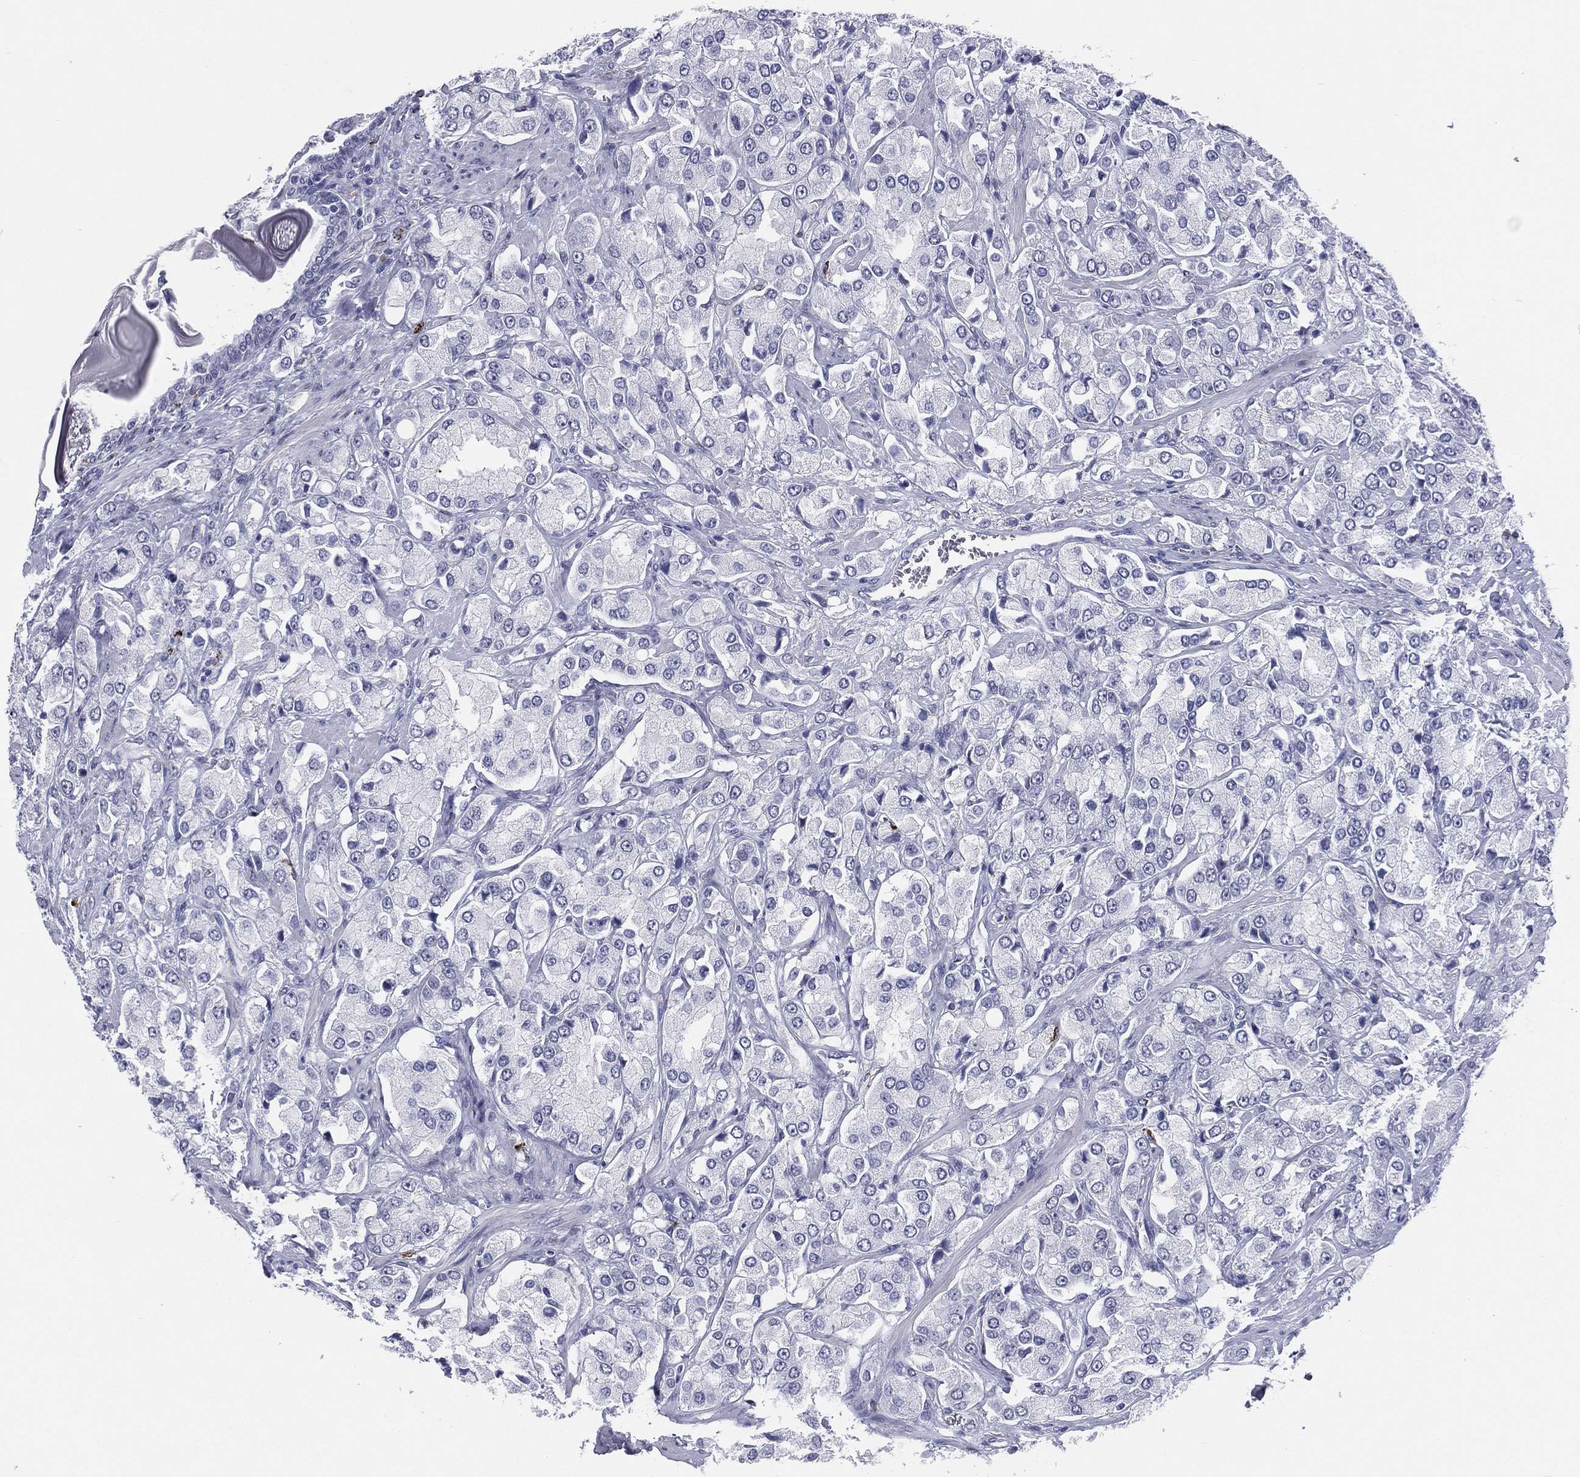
{"staining": {"intensity": "negative", "quantity": "none", "location": "none"}, "tissue": "prostate cancer", "cell_type": "Tumor cells", "image_type": "cancer", "snomed": [{"axis": "morphology", "description": "Adenocarcinoma, NOS"}, {"axis": "topography", "description": "Prostate and seminal vesicle, NOS"}, {"axis": "topography", "description": "Prostate"}], "caption": "A high-resolution micrograph shows IHC staining of prostate cancer, which shows no significant positivity in tumor cells.", "gene": "HLA-DOA", "patient": {"sex": "male", "age": 64}}